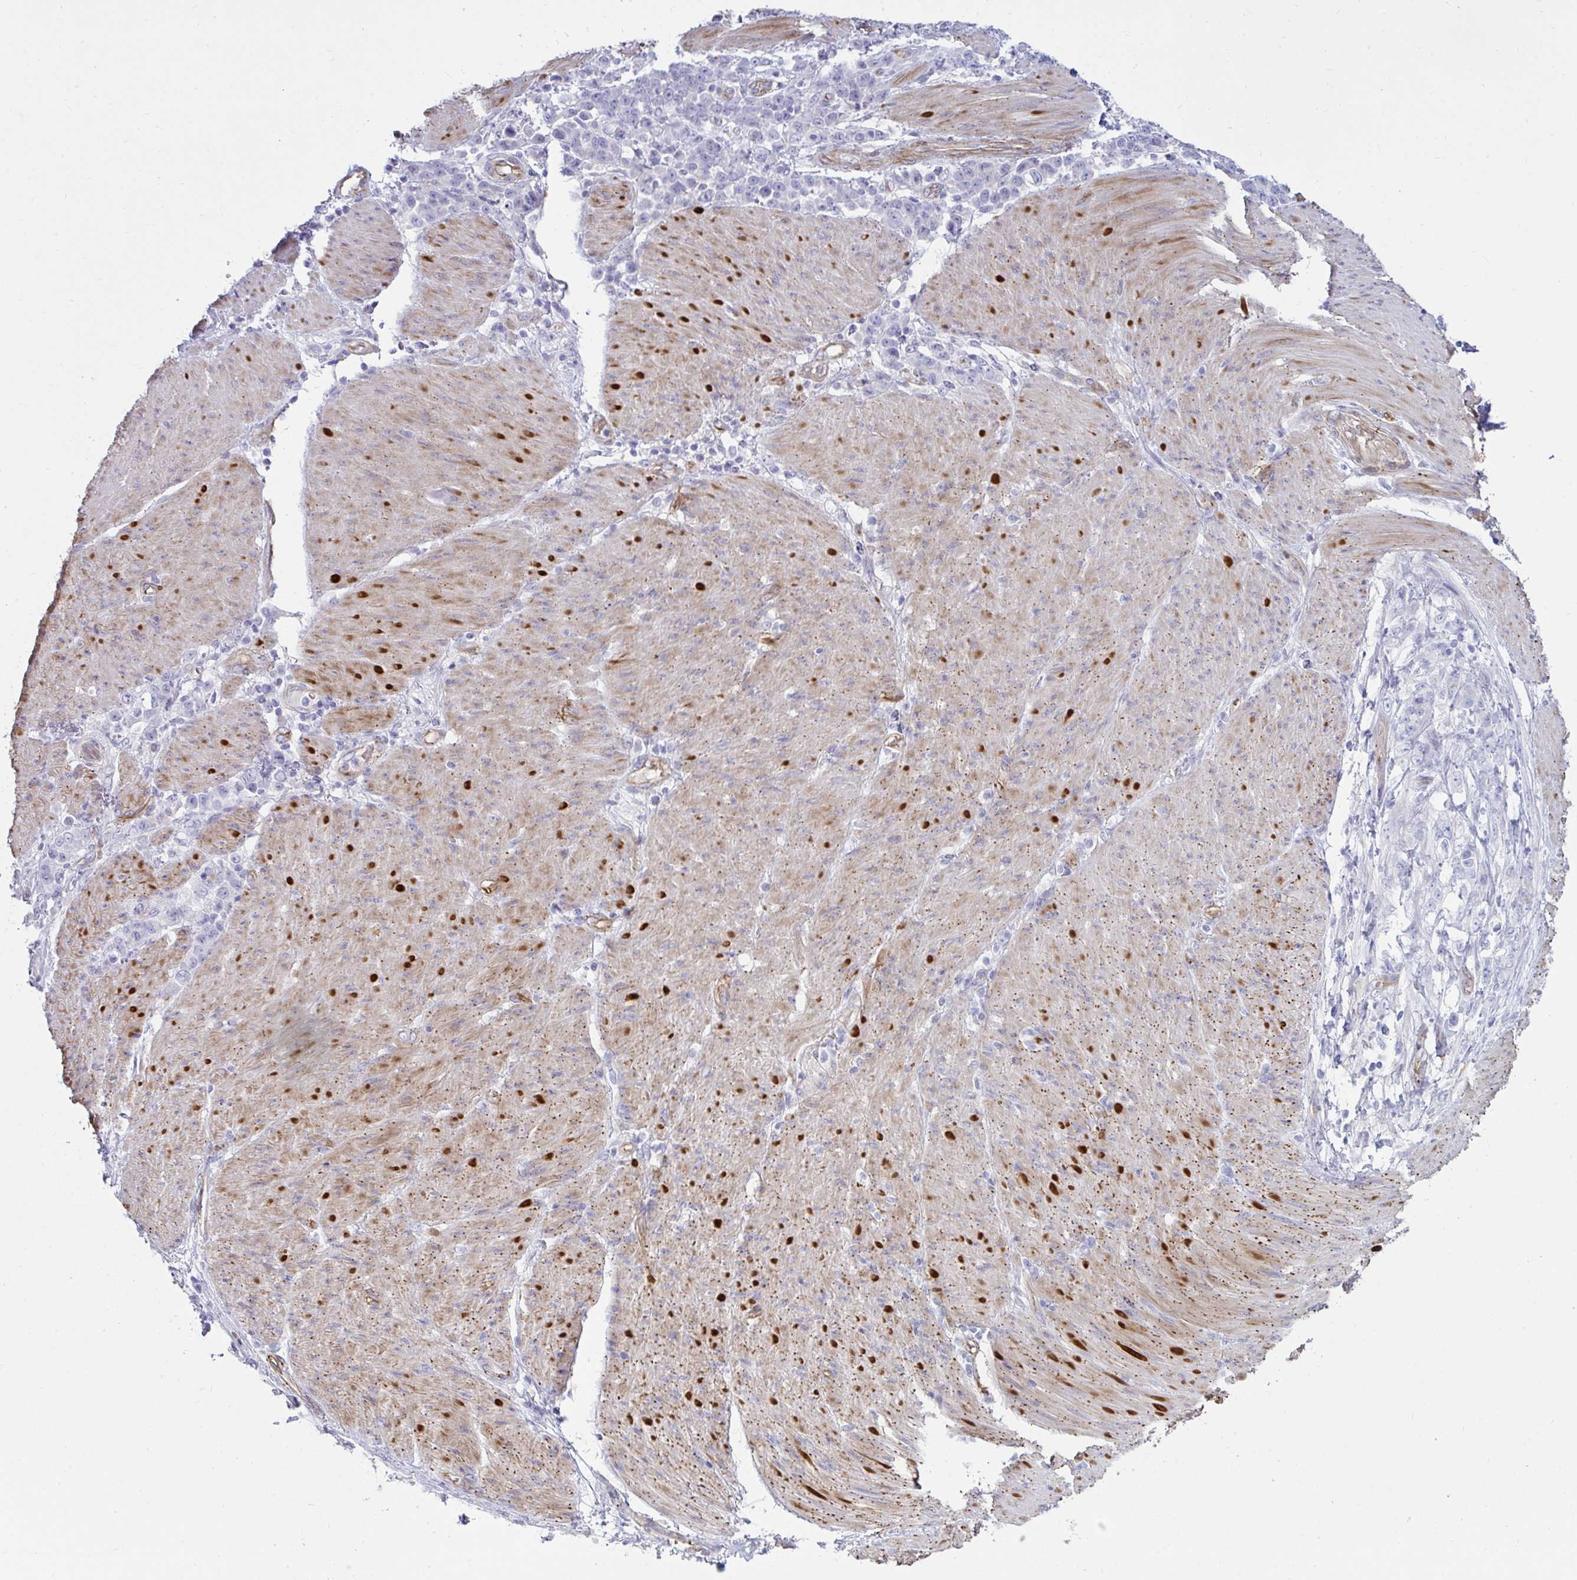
{"staining": {"intensity": "negative", "quantity": "none", "location": "none"}, "tissue": "stomach cancer", "cell_type": "Tumor cells", "image_type": "cancer", "snomed": [{"axis": "morphology", "description": "Adenocarcinoma, NOS"}, {"axis": "topography", "description": "Stomach"}], "caption": "Immunohistochemistry (IHC) image of neoplastic tissue: human stomach cancer (adenocarcinoma) stained with DAB (3,3'-diaminobenzidine) shows no significant protein staining in tumor cells. The staining was performed using DAB to visualize the protein expression in brown, while the nuclei were stained in blue with hematoxylin (Magnification: 20x).", "gene": "UBL3", "patient": {"sex": "female", "age": 79}}